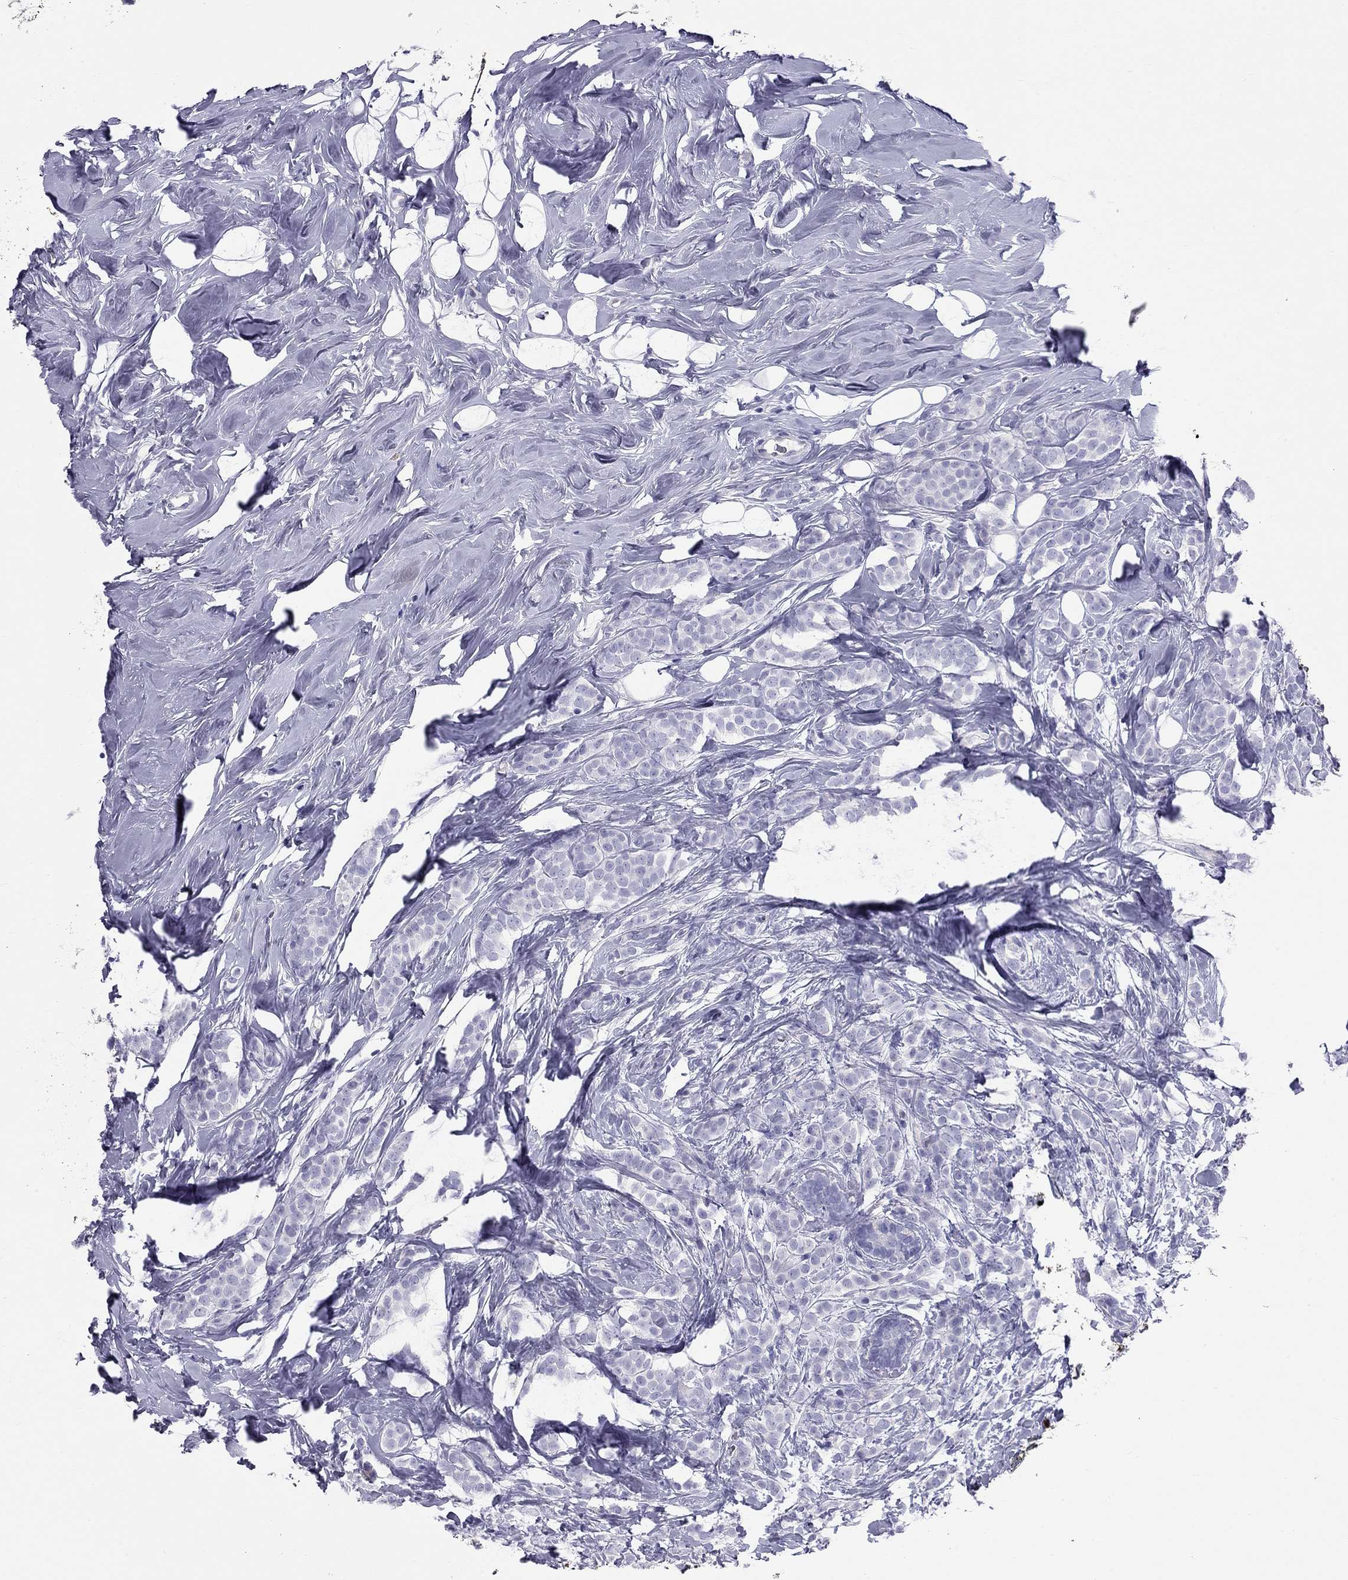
{"staining": {"intensity": "negative", "quantity": "none", "location": "none"}, "tissue": "breast cancer", "cell_type": "Tumor cells", "image_type": "cancer", "snomed": [{"axis": "morphology", "description": "Lobular carcinoma"}, {"axis": "topography", "description": "Breast"}], "caption": "High magnification brightfield microscopy of lobular carcinoma (breast) stained with DAB (brown) and counterstained with hematoxylin (blue): tumor cells show no significant positivity.", "gene": "FSCN3", "patient": {"sex": "female", "age": 49}}